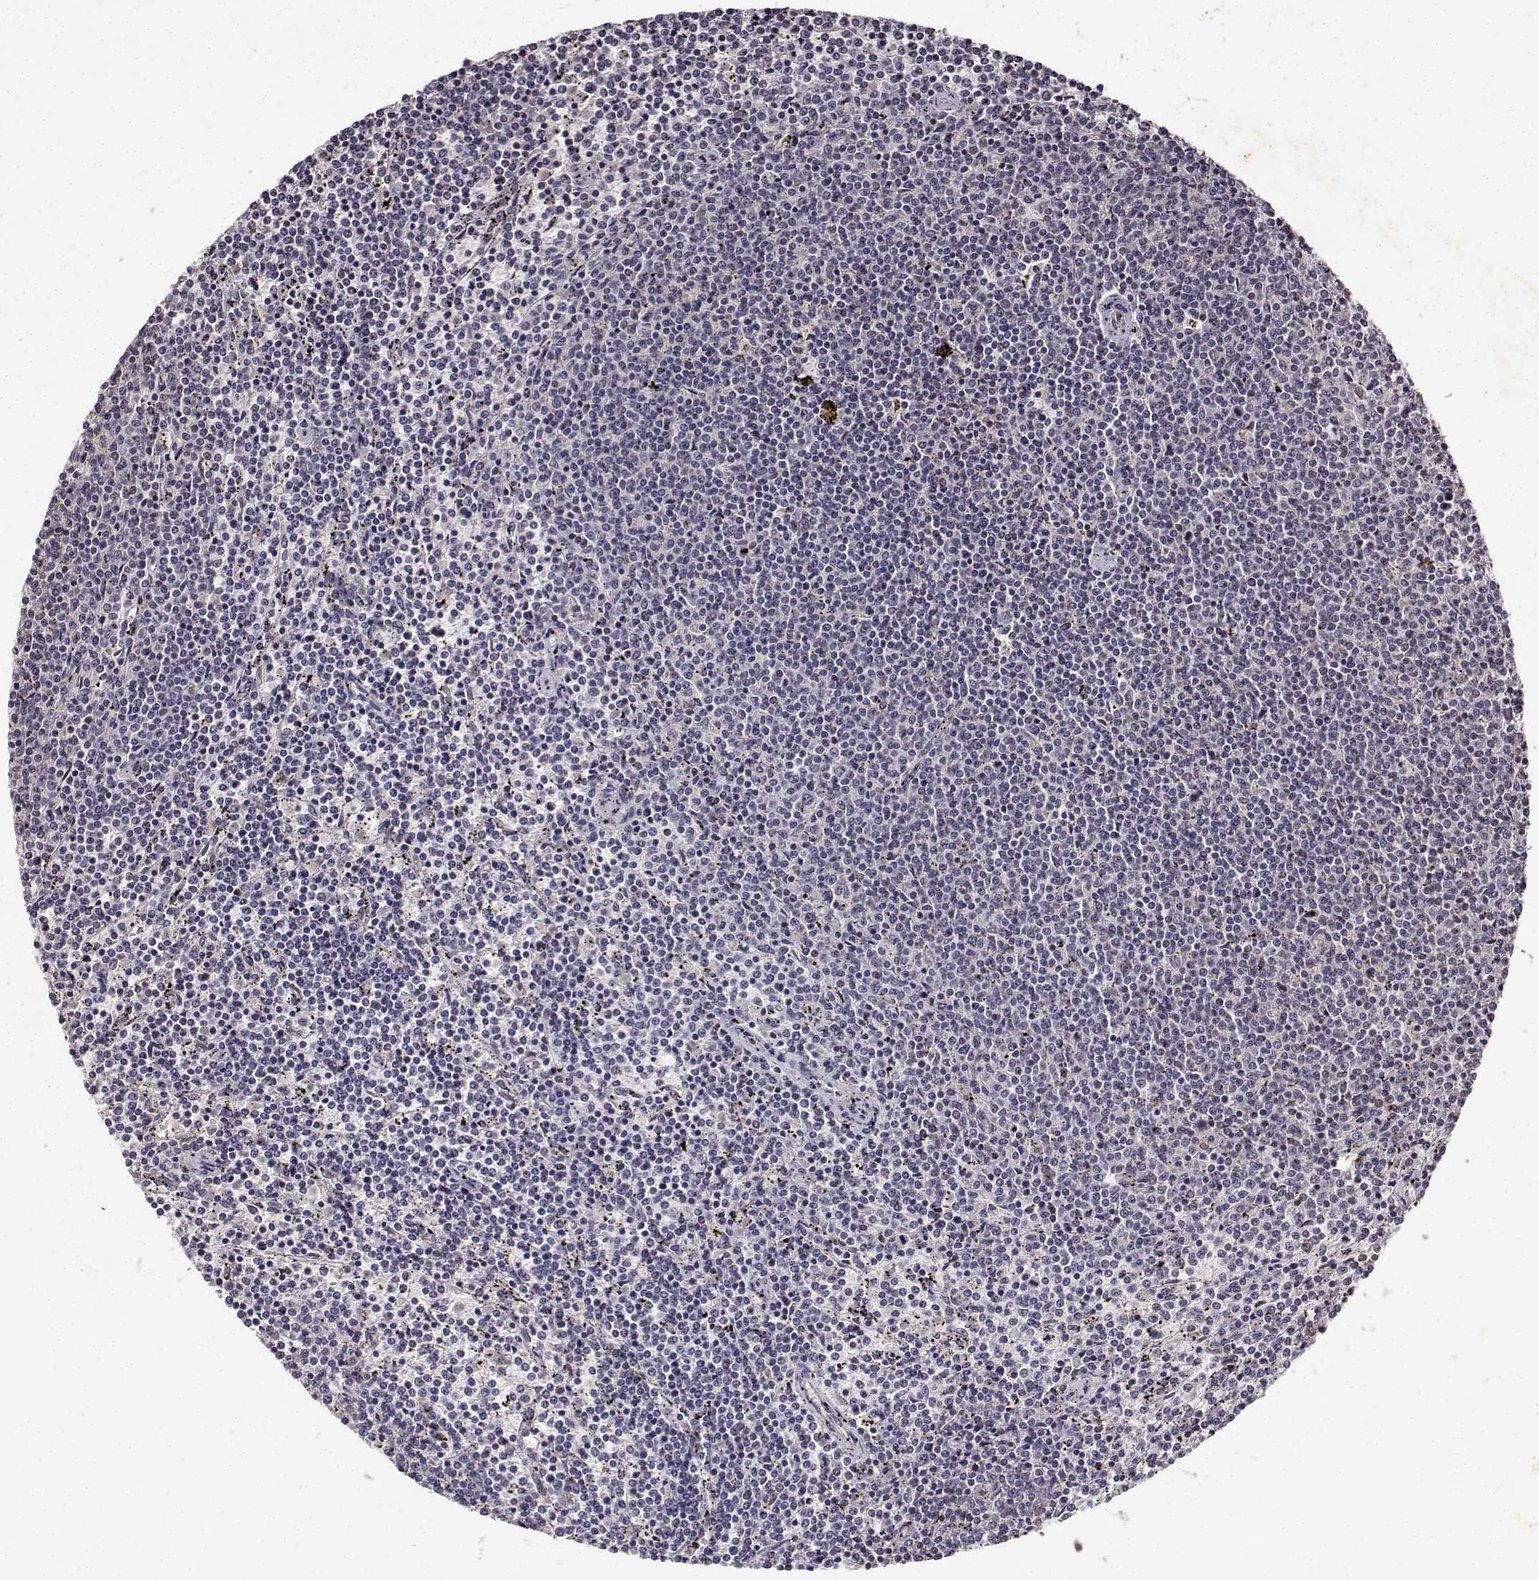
{"staining": {"intensity": "negative", "quantity": "none", "location": "none"}, "tissue": "lymphoma", "cell_type": "Tumor cells", "image_type": "cancer", "snomed": [{"axis": "morphology", "description": "Malignant lymphoma, non-Hodgkin's type, Low grade"}, {"axis": "topography", "description": "Spleen"}], "caption": "A photomicrograph of human malignant lymphoma, non-Hodgkin's type (low-grade) is negative for staining in tumor cells. Nuclei are stained in blue.", "gene": "BDNF", "patient": {"sex": "female", "age": 50}}